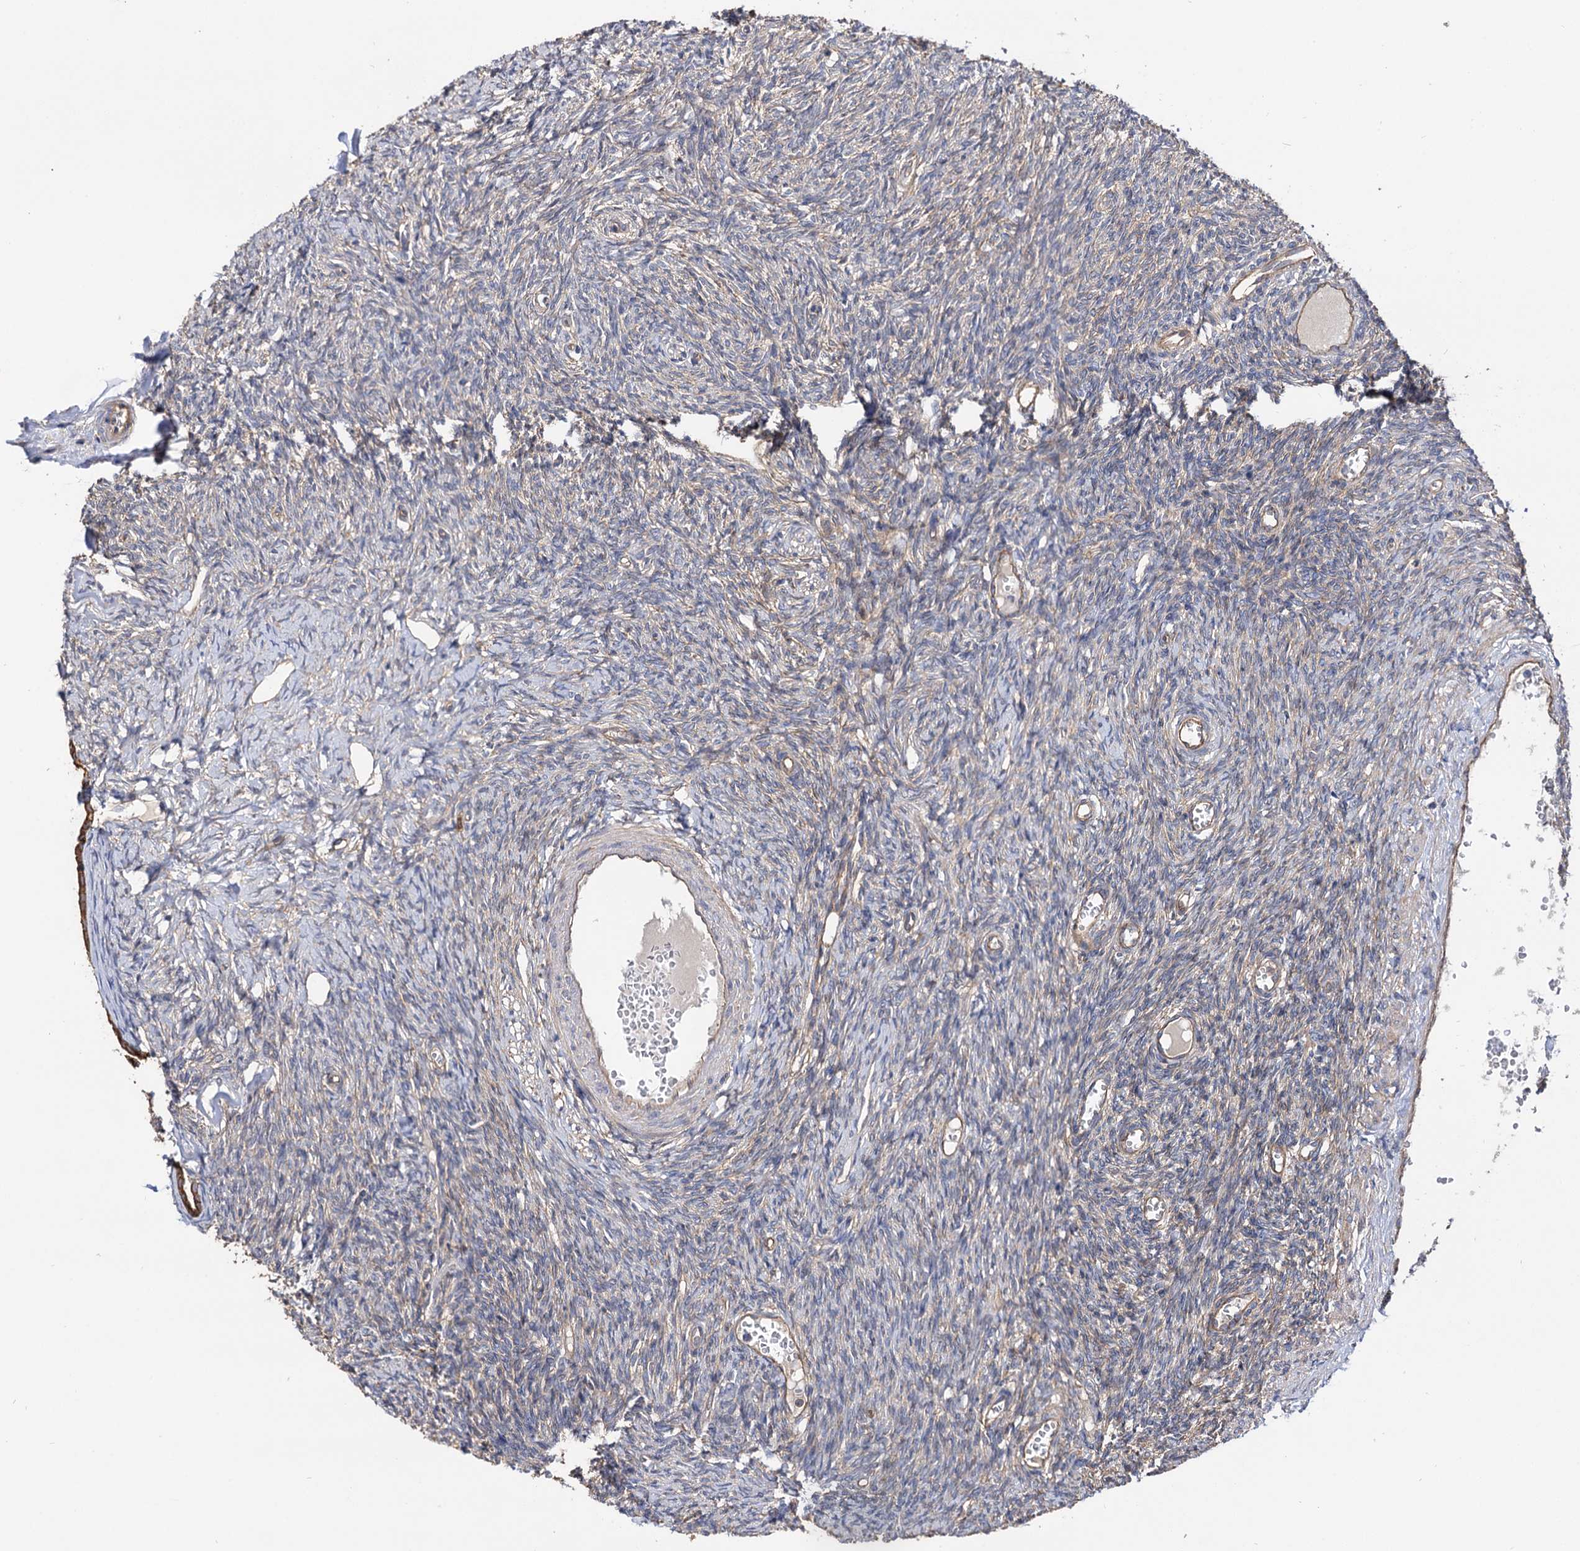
{"staining": {"intensity": "negative", "quantity": "none", "location": "none"}, "tissue": "ovary", "cell_type": "Ovarian stroma cells", "image_type": "normal", "snomed": [{"axis": "morphology", "description": "Normal tissue, NOS"}, {"axis": "morphology", "description": "Cyst, NOS"}, {"axis": "topography", "description": "Ovary"}], "caption": "This photomicrograph is of benign ovary stained with IHC to label a protein in brown with the nuclei are counter-stained blue. There is no expression in ovarian stroma cells.", "gene": "IDI1", "patient": {"sex": "female", "age": 33}}